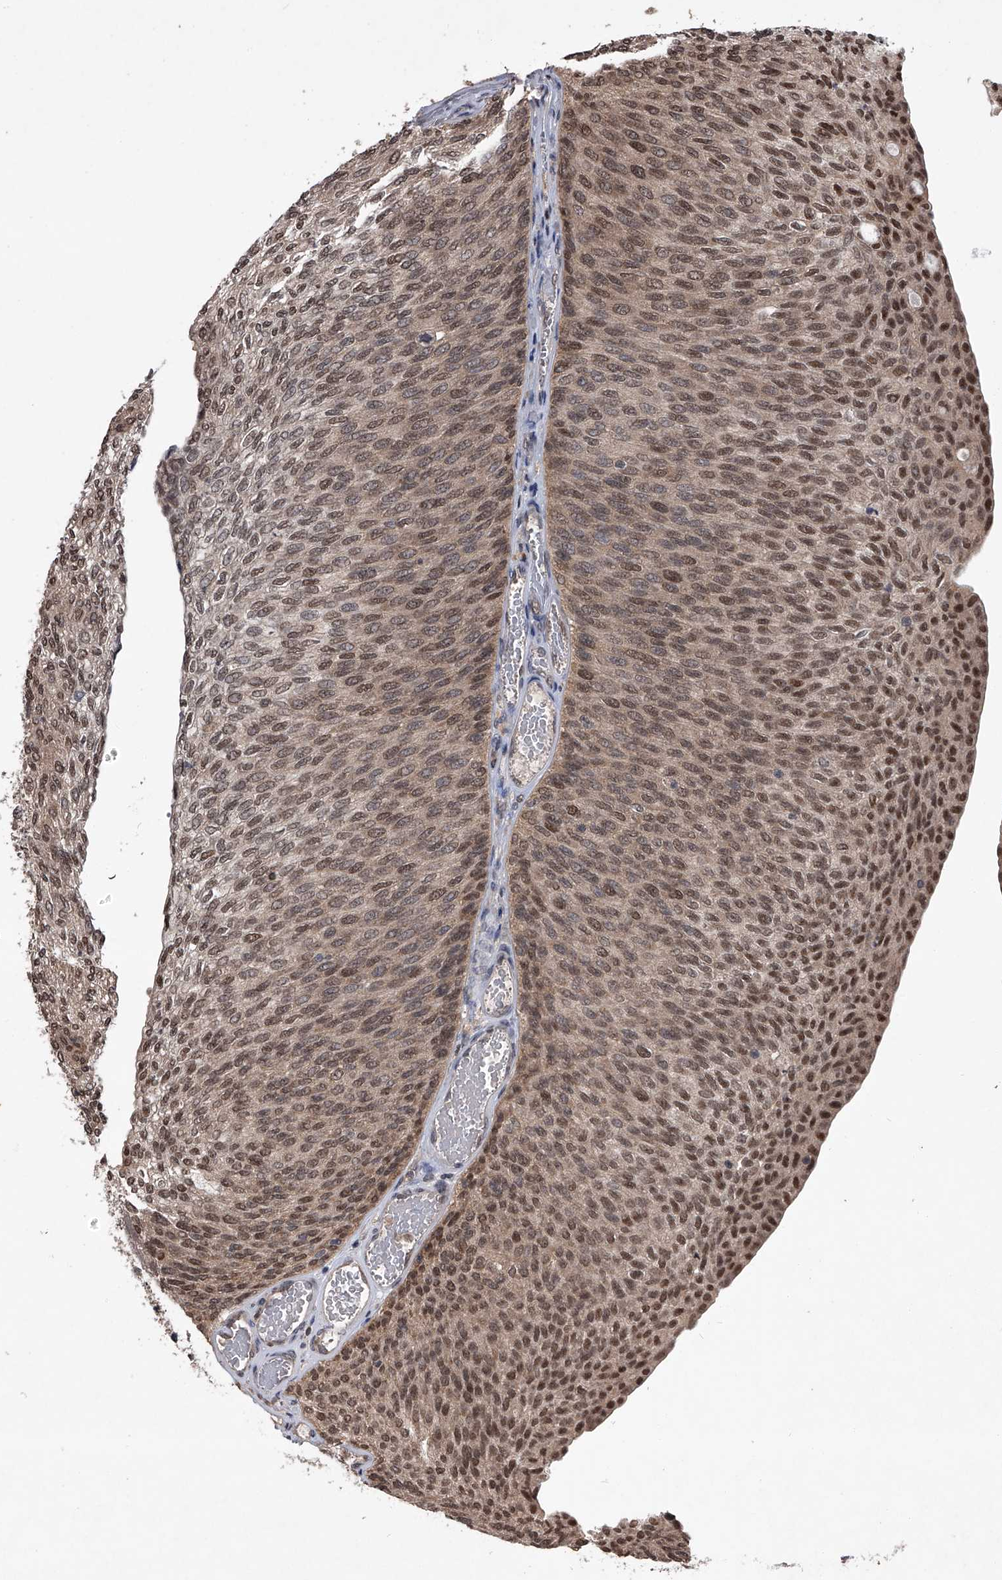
{"staining": {"intensity": "moderate", "quantity": ">75%", "location": "cytoplasmic/membranous,nuclear"}, "tissue": "urothelial cancer", "cell_type": "Tumor cells", "image_type": "cancer", "snomed": [{"axis": "morphology", "description": "Urothelial carcinoma, Low grade"}, {"axis": "topography", "description": "Urinary bladder"}], "caption": "This photomicrograph reveals low-grade urothelial carcinoma stained with IHC to label a protein in brown. The cytoplasmic/membranous and nuclear of tumor cells show moderate positivity for the protein. Nuclei are counter-stained blue.", "gene": "TSNAX", "patient": {"sex": "female", "age": 79}}